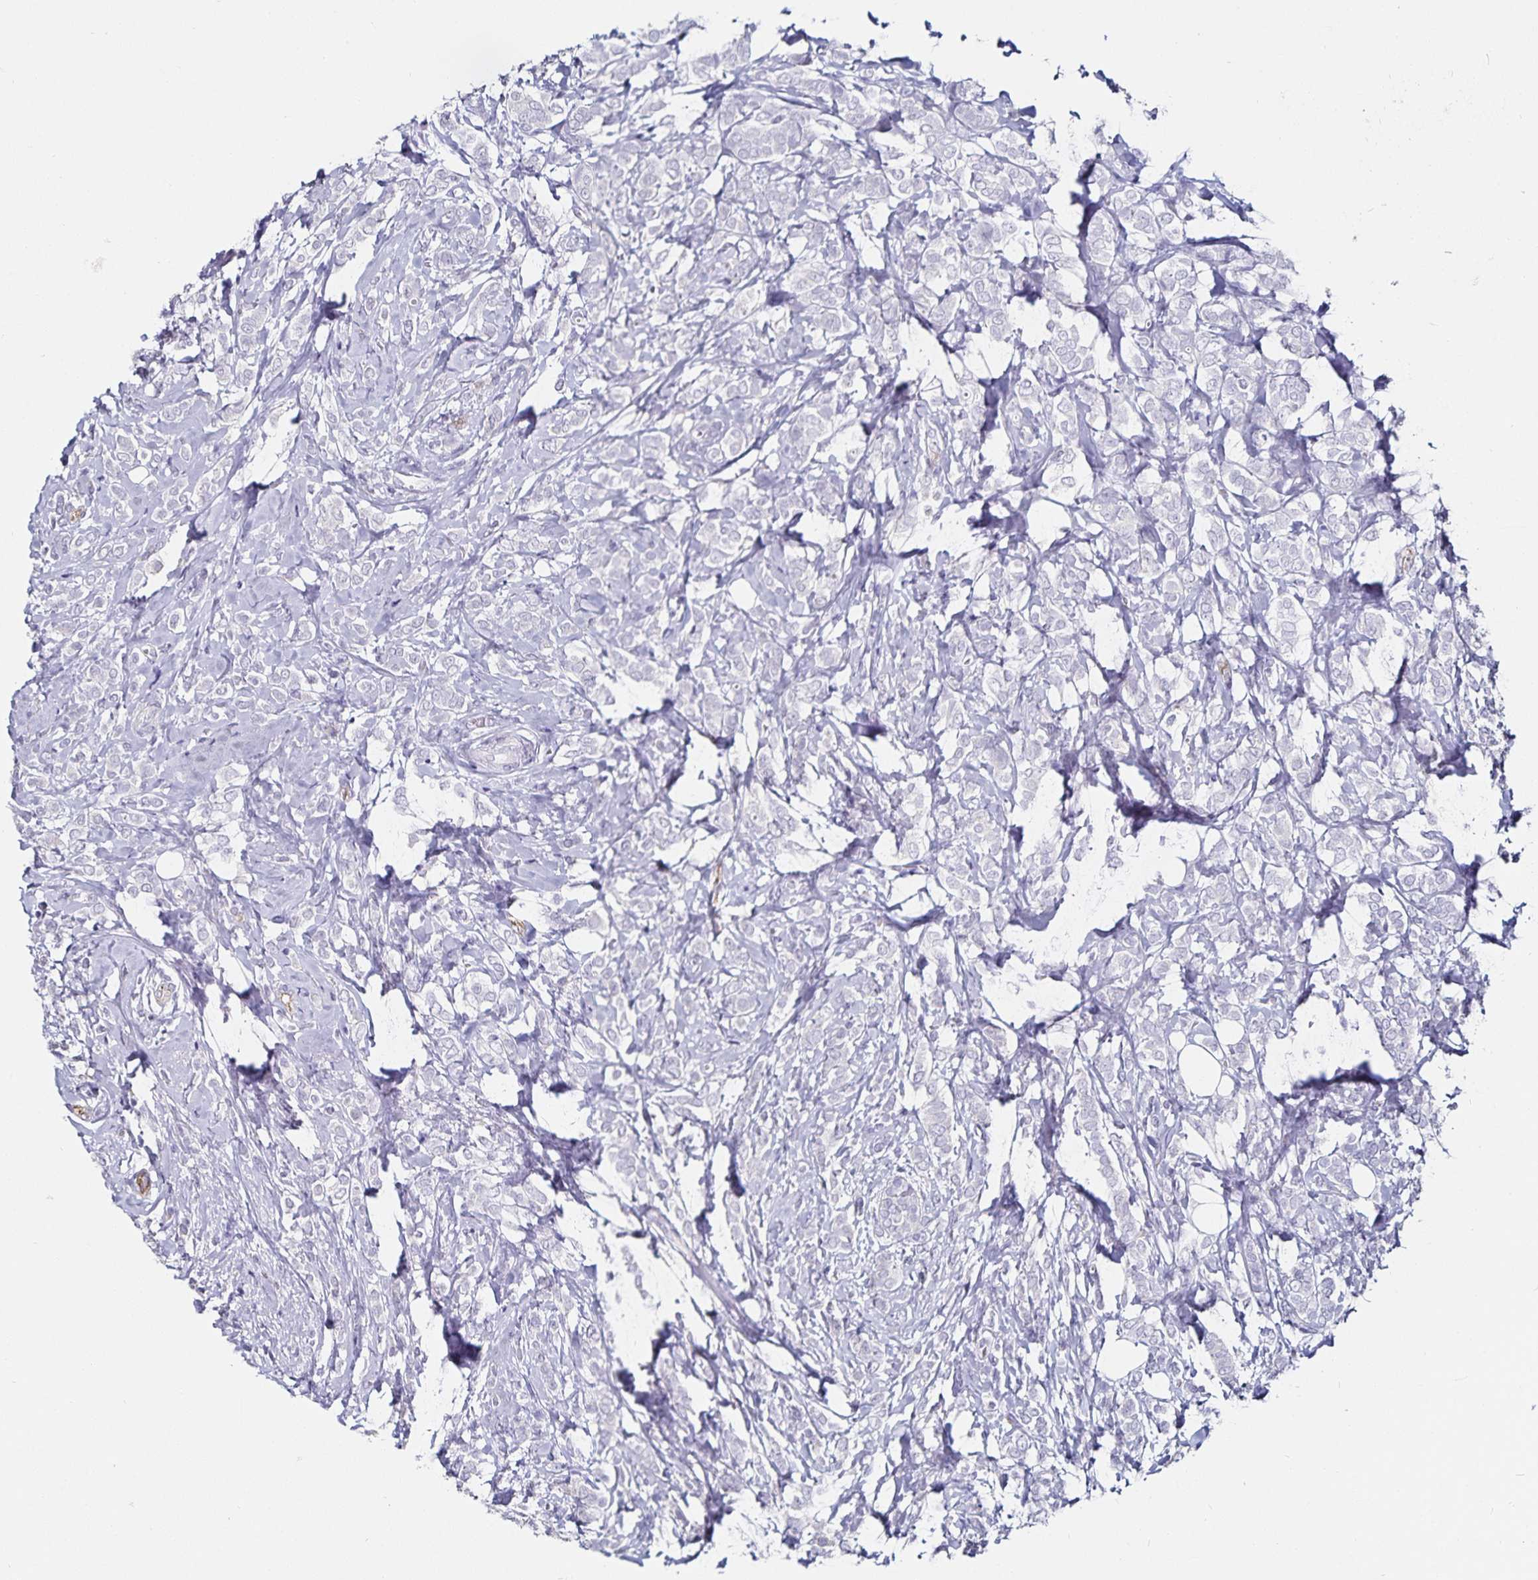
{"staining": {"intensity": "negative", "quantity": "none", "location": "none"}, "tissue": "breast cancer", "cell_type": "Tumor cells", "image_type": "cancer", "snomed": [{"axis": "morphology", "description": "Lobular carcinoma"}, {"axis": "topography", "description": "Breast"}], "caption": "High magnification brightfield microscopy of breast lobular carcinoma stained with DAB (3,3'-diaminobenzidine) (brown) and counterstained with hematoxylin (blue): tumor cells show no significant expression.", "gene": "TSPAN7", "patient": {"sex": "female", "age": 49}}